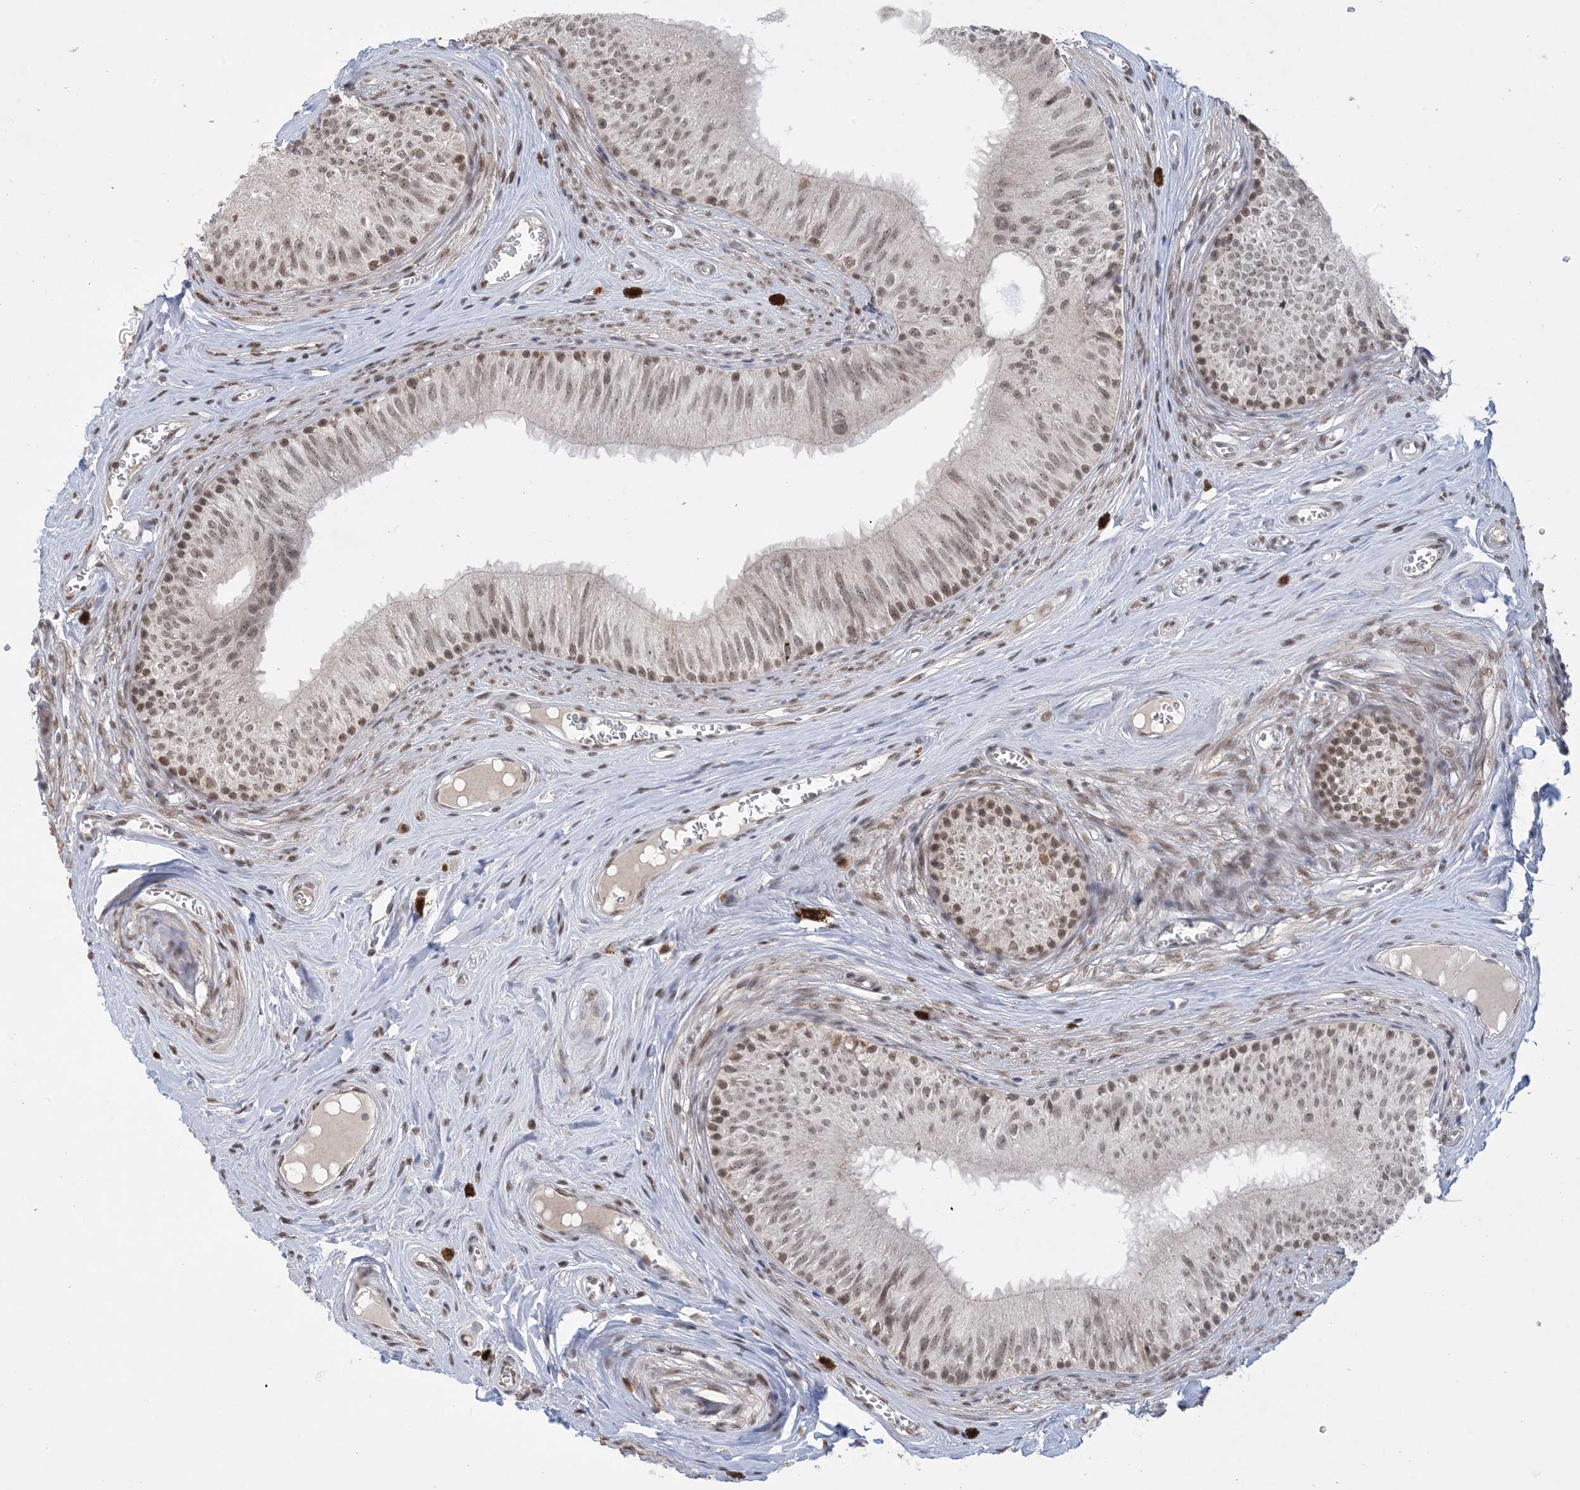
{"staining": {"intensity": "moderate", "quantity": ">75%", "location": "nuclear"}, "tissue": "epididymis", "cell_type": "Glandular cells", "image_type": "normal", "snomed": [{"axis": "morphology", "description": "Normal tissue, NOS"}, {"axis": "topography", "description": "Epididymis"}], "caption": "A brown stain highlights moderate nuclear staining of a protein in glandular cells of normal human epididymis. The staining was performed using DAB to visualize the protein expression in brown, while the nuclei were stained in blue with hematoxylin (Magnification: 20x).", "gene": "TRMT10C", "patient": {"sex": "male", "age": 46}}